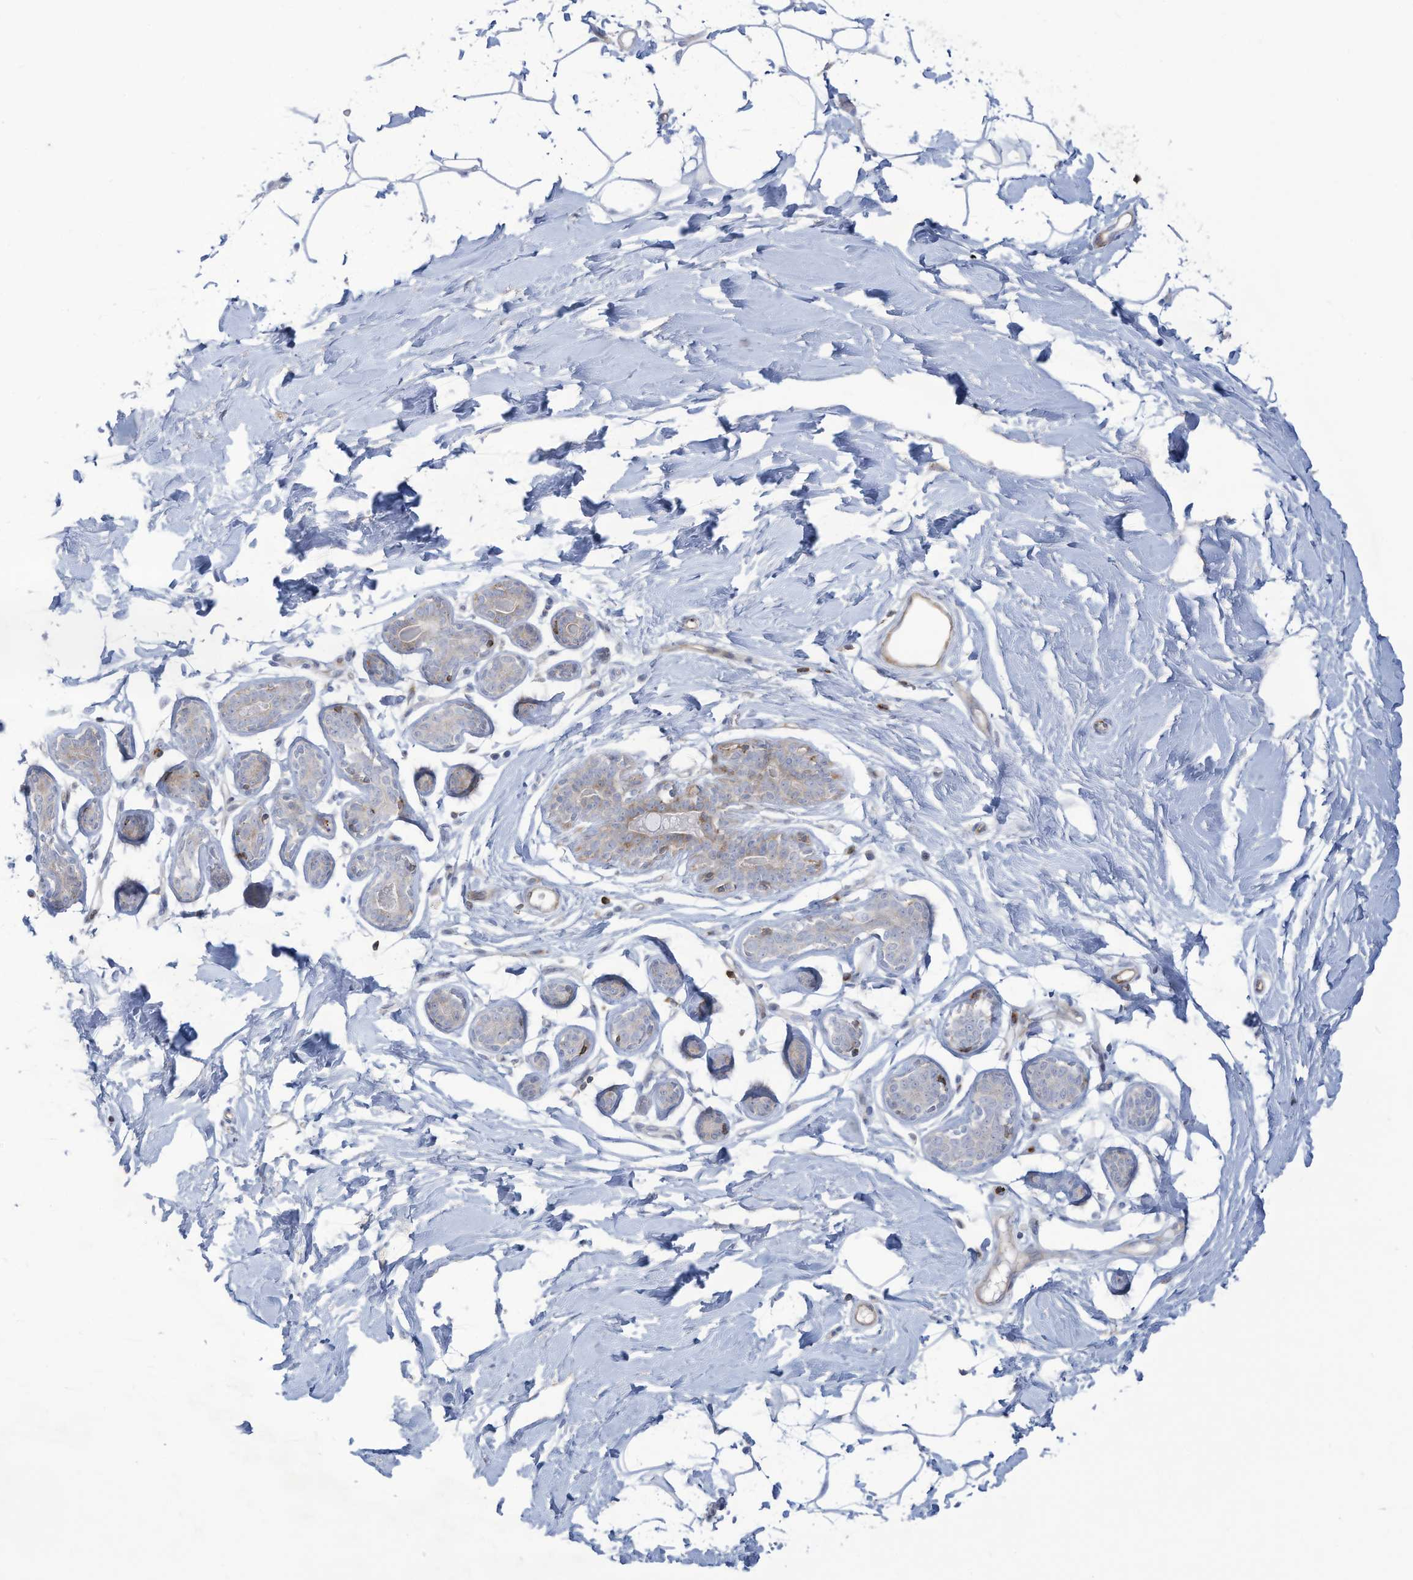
{"staining": {"intensity": "negative", "quantity": "none", "location": "none"}, "tissue": "adipose tissue", "cell_type": "Adipocytes", "image_type": "normal", "snomed": [{"axis": "morphology", "description": "Normal tissue, NOS"}, {"axis": "topography", "description": "Breast"}], "caption": "Immunohistochemistry of normal adipose tissue shows no staining in adipocytes.", "gene": "THNSL2", "patient": {"sex": "female", "age": 23}}